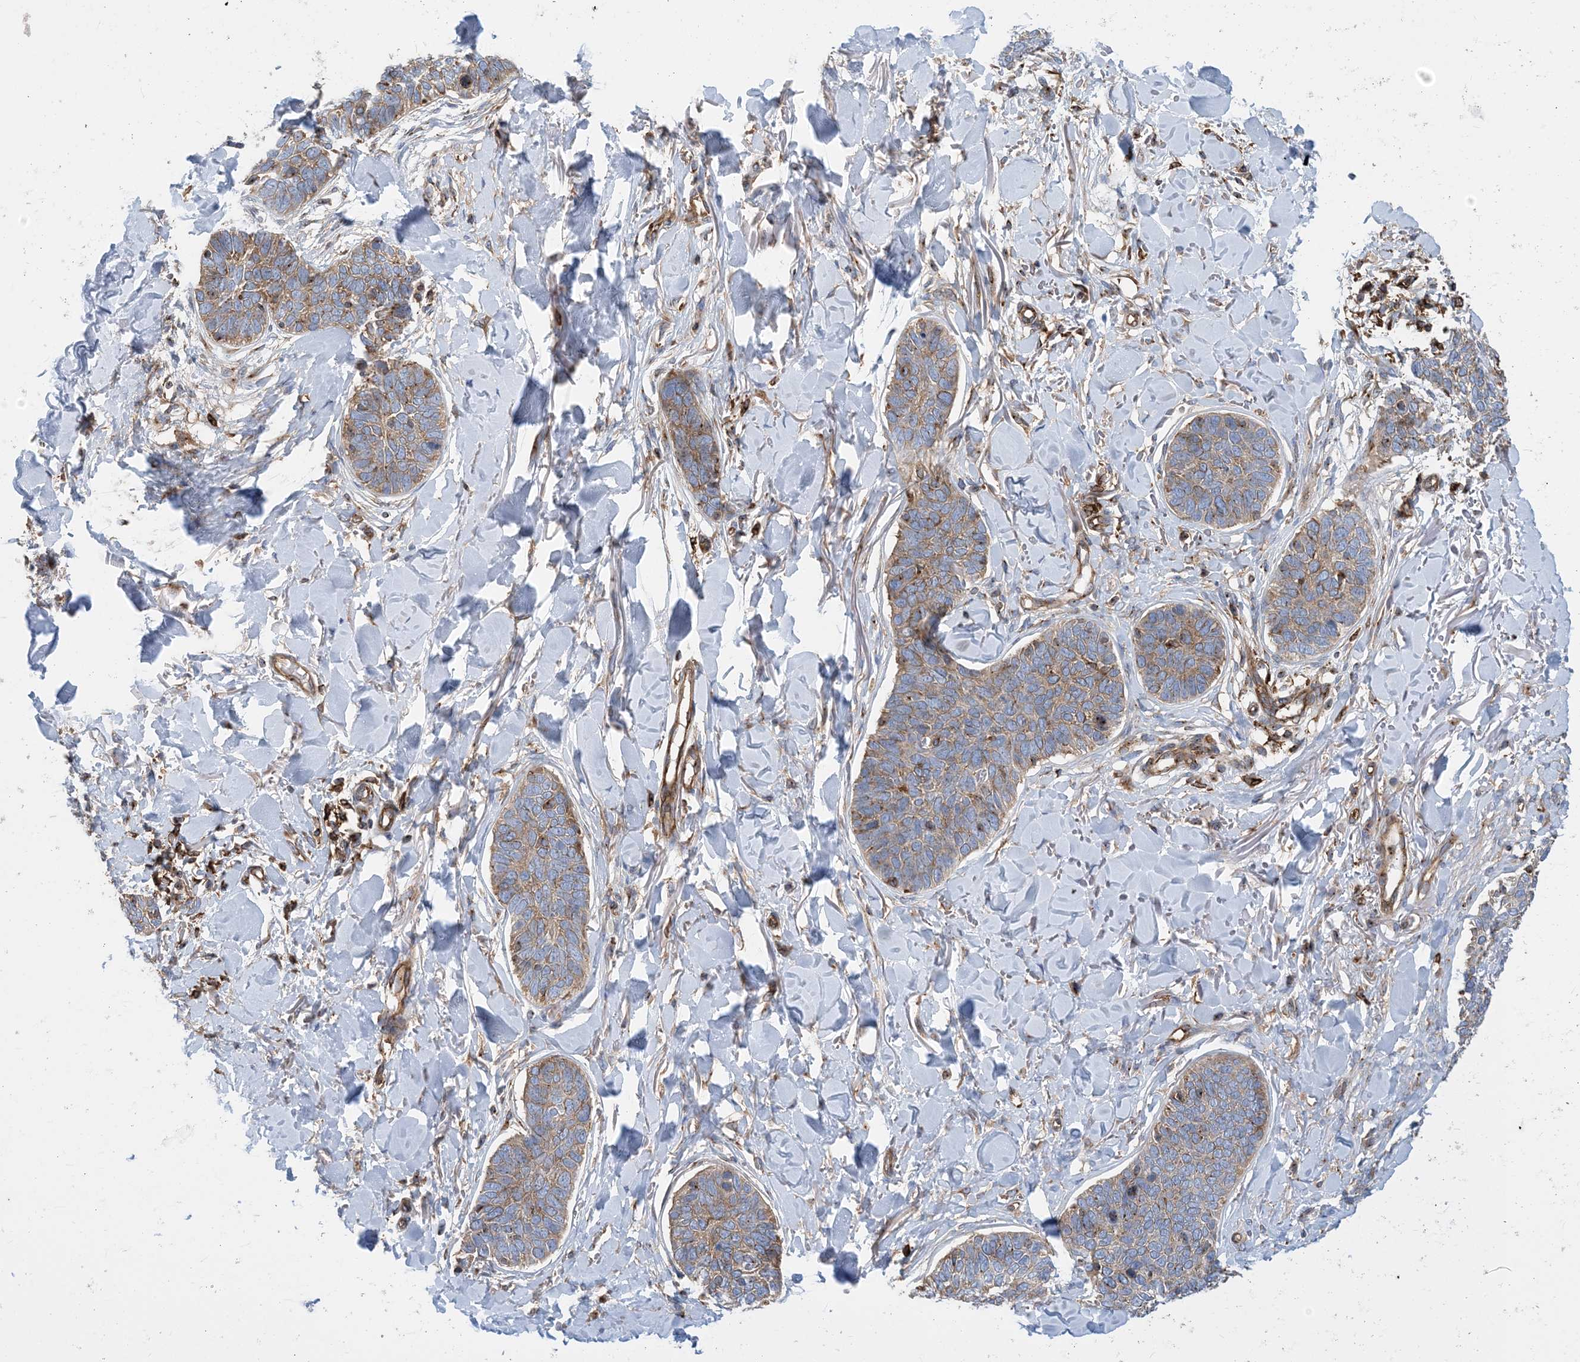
{"staining": {"intensity": "weak", "quantity": ">75%", "location": "cytoplasmic/membranous"}, "tissue": "skin cancer", "cell_type": "Tumor cells", "image_type": "cancer", "snomed": [{"axis": "morphology", "description": "Basal cell carcinoma"}, {"axis": "topography", "description": "Skin"}], "caption": "Skin cancer stained for a protein demonstrates weak cytoplasmic/membranous positivity in tumor cells. (Stains: DAB in brown, nuclei in blue, Microscopy: brightfield microscopy at high magnification).", "gene": "DYNC1LI1", "patient": {"sex": "male", "age": 85}}